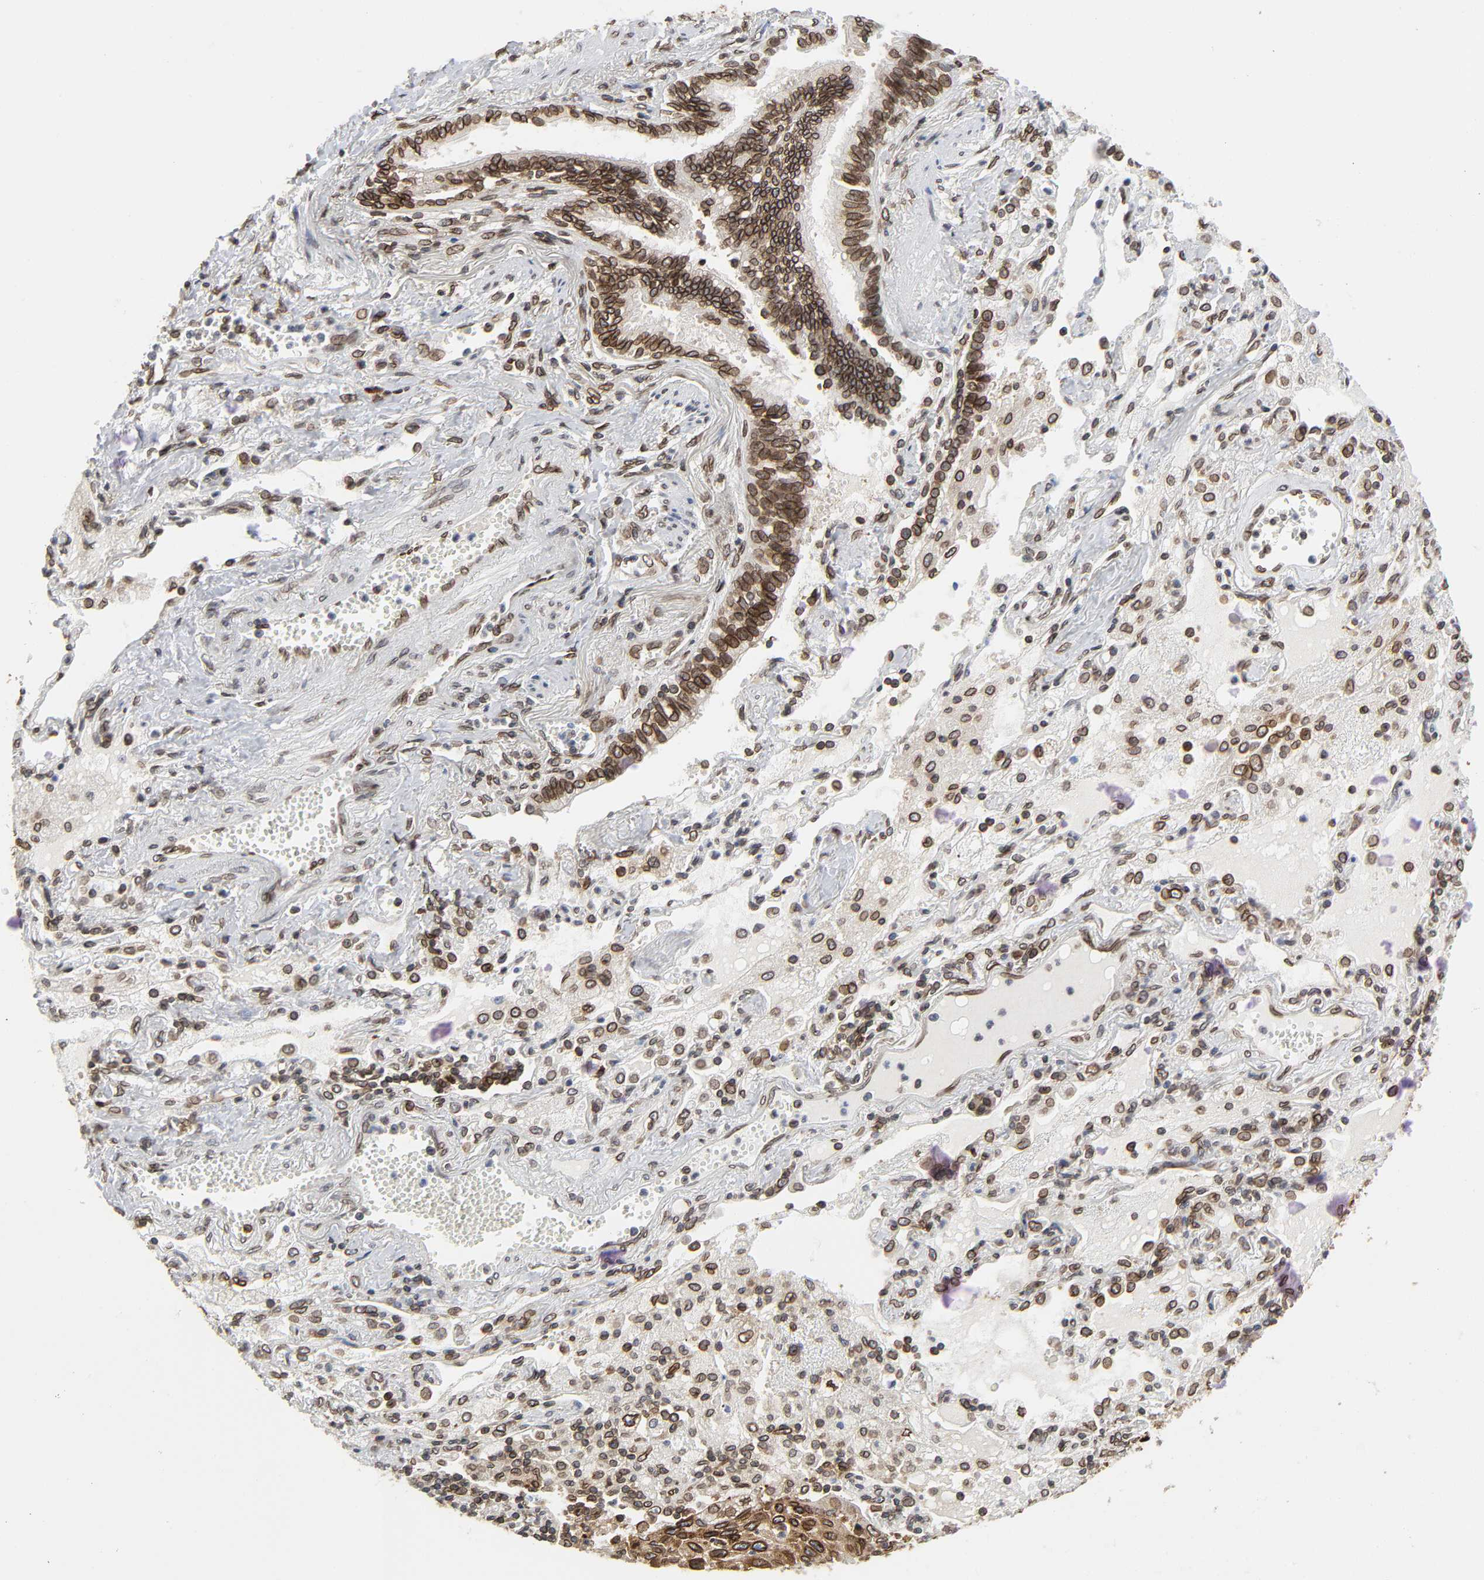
{"staining": {"intensity": "strong", "quantity": ">75%", "location": "cytoplasmic/membranous,nuclear"}, "tissue": "lung cancer", "cell_type": "Tumor cells", "image_type": "cancer", "snomed": [{"axis": "morphology", "description": "Squamous cell carcinoma, NOS"}, {"axis": "topography", "description": "Lung"}], "caption": "A high amount of strong cytoplasmic/membranous and nuclear positivity is appreciated in approximately >75% of tumor cells in lung squamous cell carcinoma tissue.", "gene": "RANGAP1", "patient": {"sex": "female", "age": 76}}